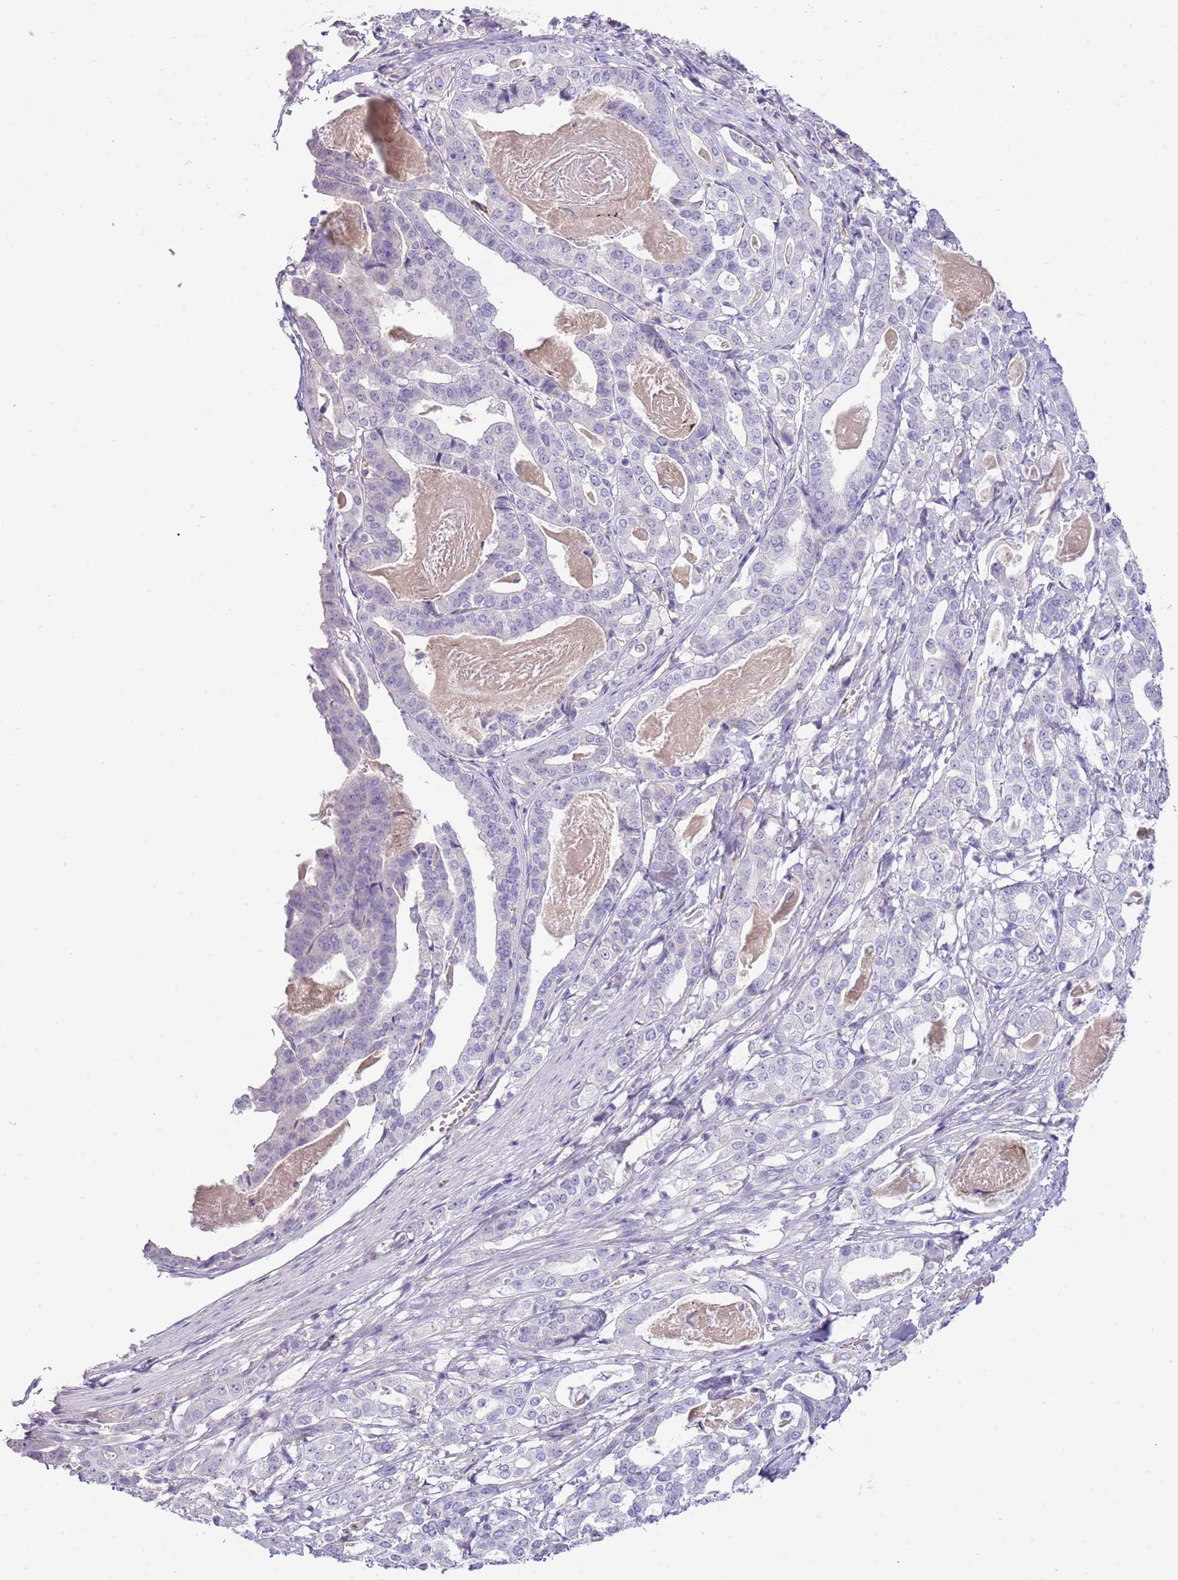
{"staining": {"intensity": "negative", "quantity": "none", "location": "none"}, "tissue": "stomach cancer", "cell_type": "Tumor cells", "image_type": "cancer", "snomed": [{"axis": "morphology", "description": "Adenocarcinoma, NOS"}, {"axis": "topography", "description": "Stomach"}], "caption": "Immunohistochemistry (IHC) image of neoplastic tissue: stomach cancer stained with DAB (3,3'-diaminobenzidine) shows no significant protein positivity in tumor cells.", "gene": "ABHD17A", "patient": {"sex": "male", "age": 48}}